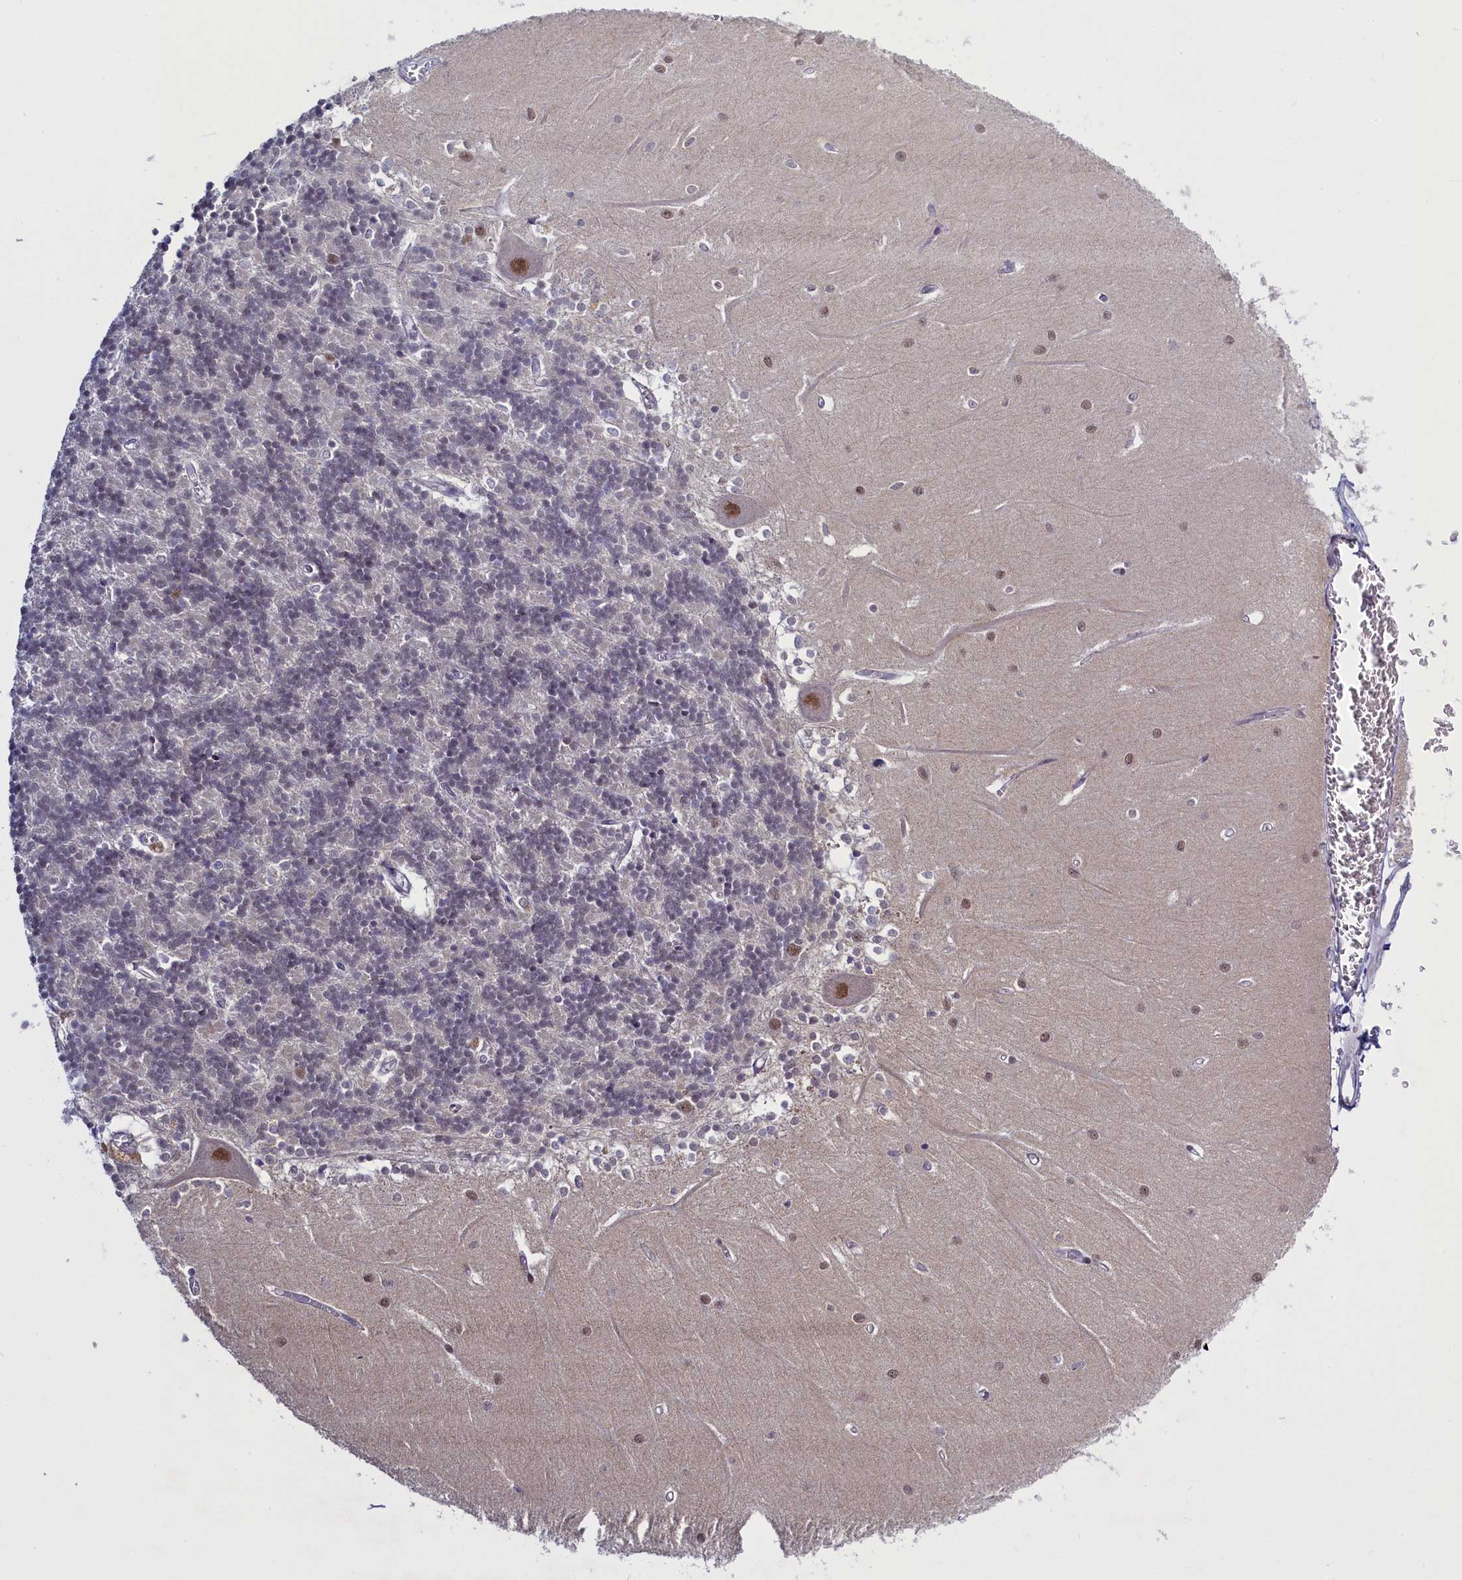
{"staining": {"intensity": "weak", "quantity": "<25%", "location": "nuclear"}, "tissue": "cerebellum", "cell_type": "Cells in granular layer", "image_type": "normal", "snomed": [{"axis": "morphology", "description": "Normal tissue, NOS"}, {"axis": "topography", "description": "Cerebellum"}], "caption": "Image shows no protein positivity in cells in granular layer of unremarkable cerebellum. (Brightfield microscopy of DAB immunohistochemistry (IHC) at high magnification).", "gene": "ATF7IP2", "patient": {"sex": "male", "age": 37}}